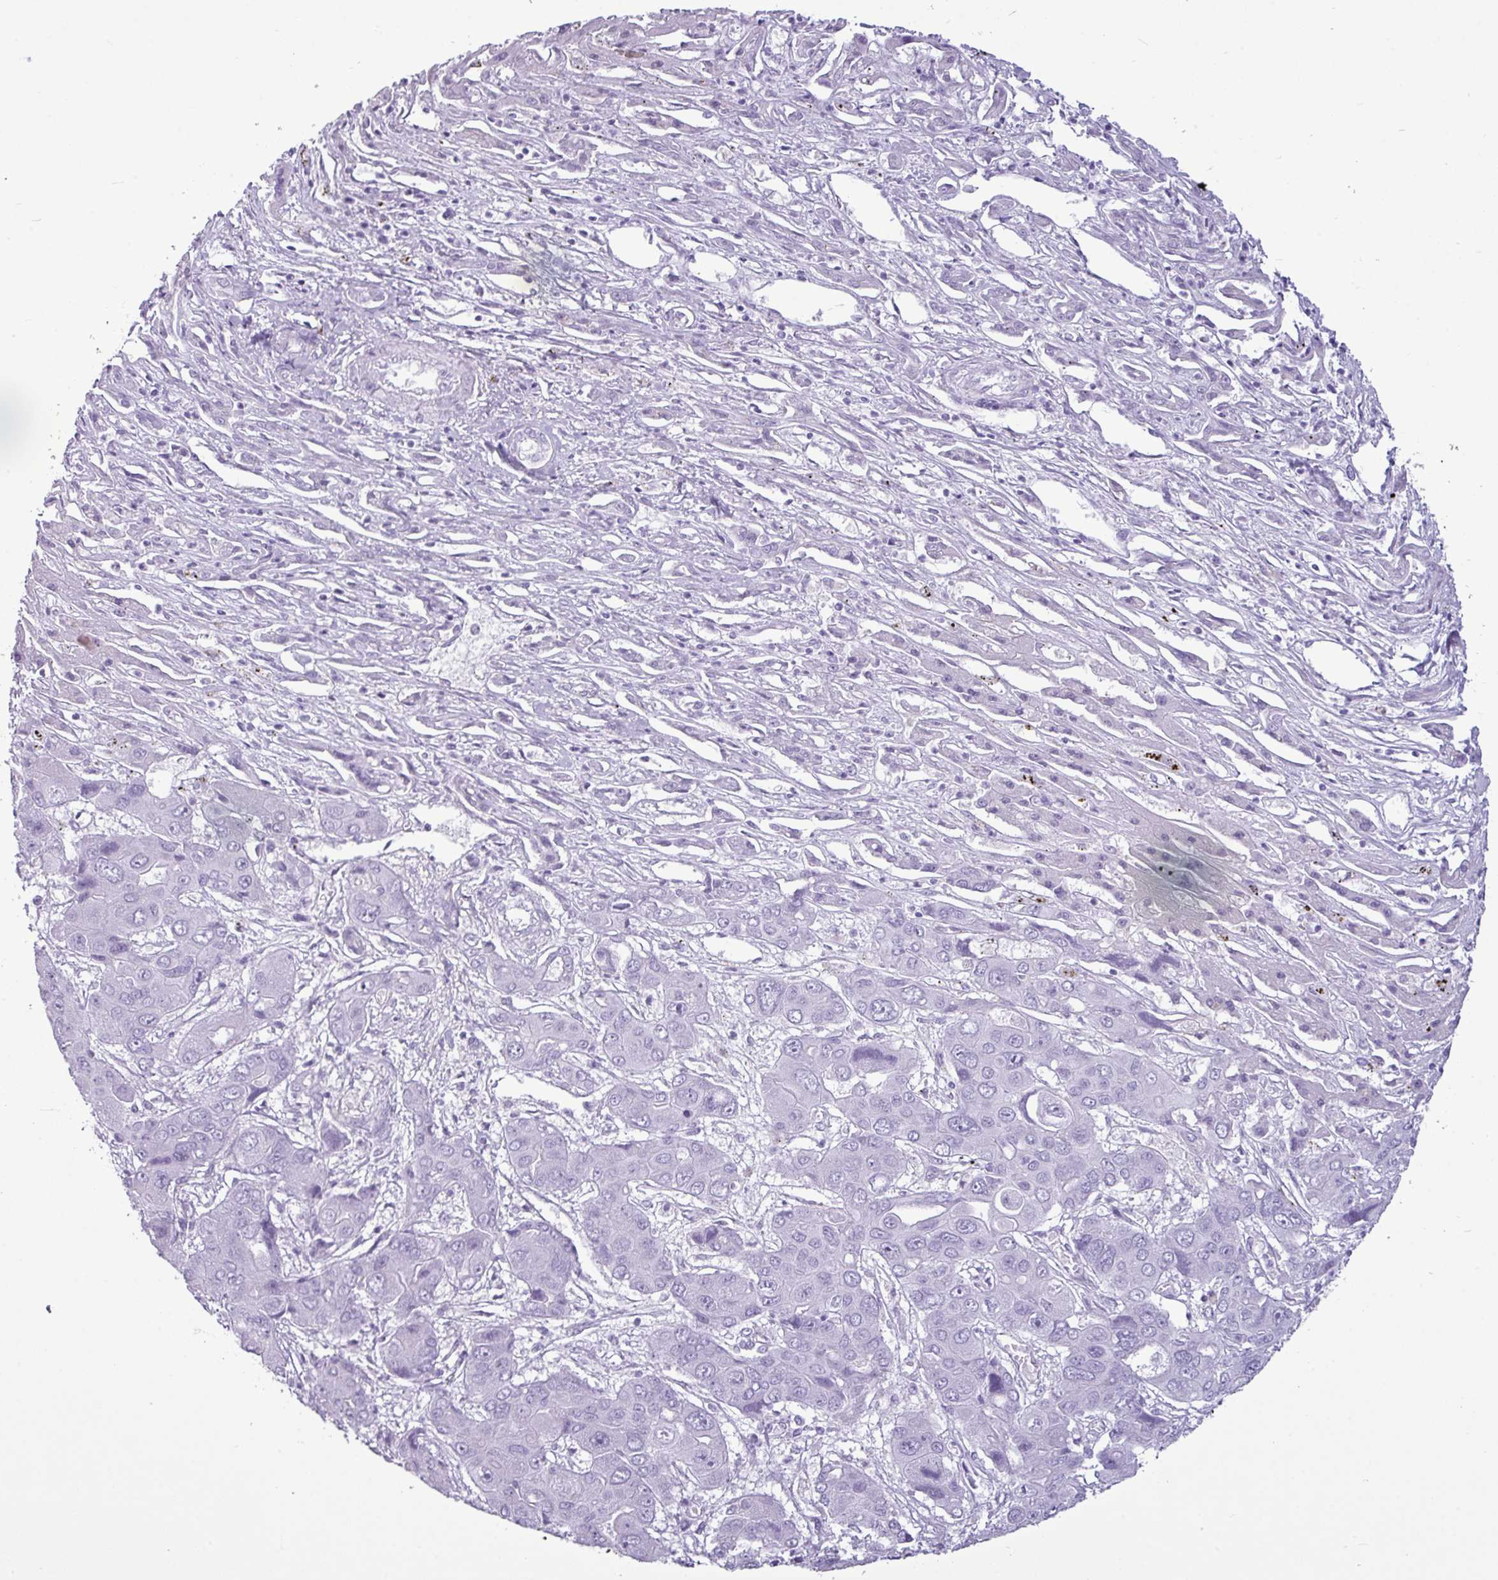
{"staining": {"intensity": "negative", "quantity": "none", "location": "none"}, "tissue": "liver cancer", "cell_type": "Tumor cells", "image_type": "cancer", "snomed": [{"axis": "morphology", "description": "Cholangiocarcinoma"}, {"axis": "topography", "description": "Liver"}], "caption": "There is no significant positivity in tumor cells of cholangiocarcinoma (liver). Brightfield microscopy of immunohistochemistry stained with DAB (brown) and hematoxylin (blue), captured at high magnification.", "gene": "AMY1B", "patient": {"sex": "male", "age": 67}}